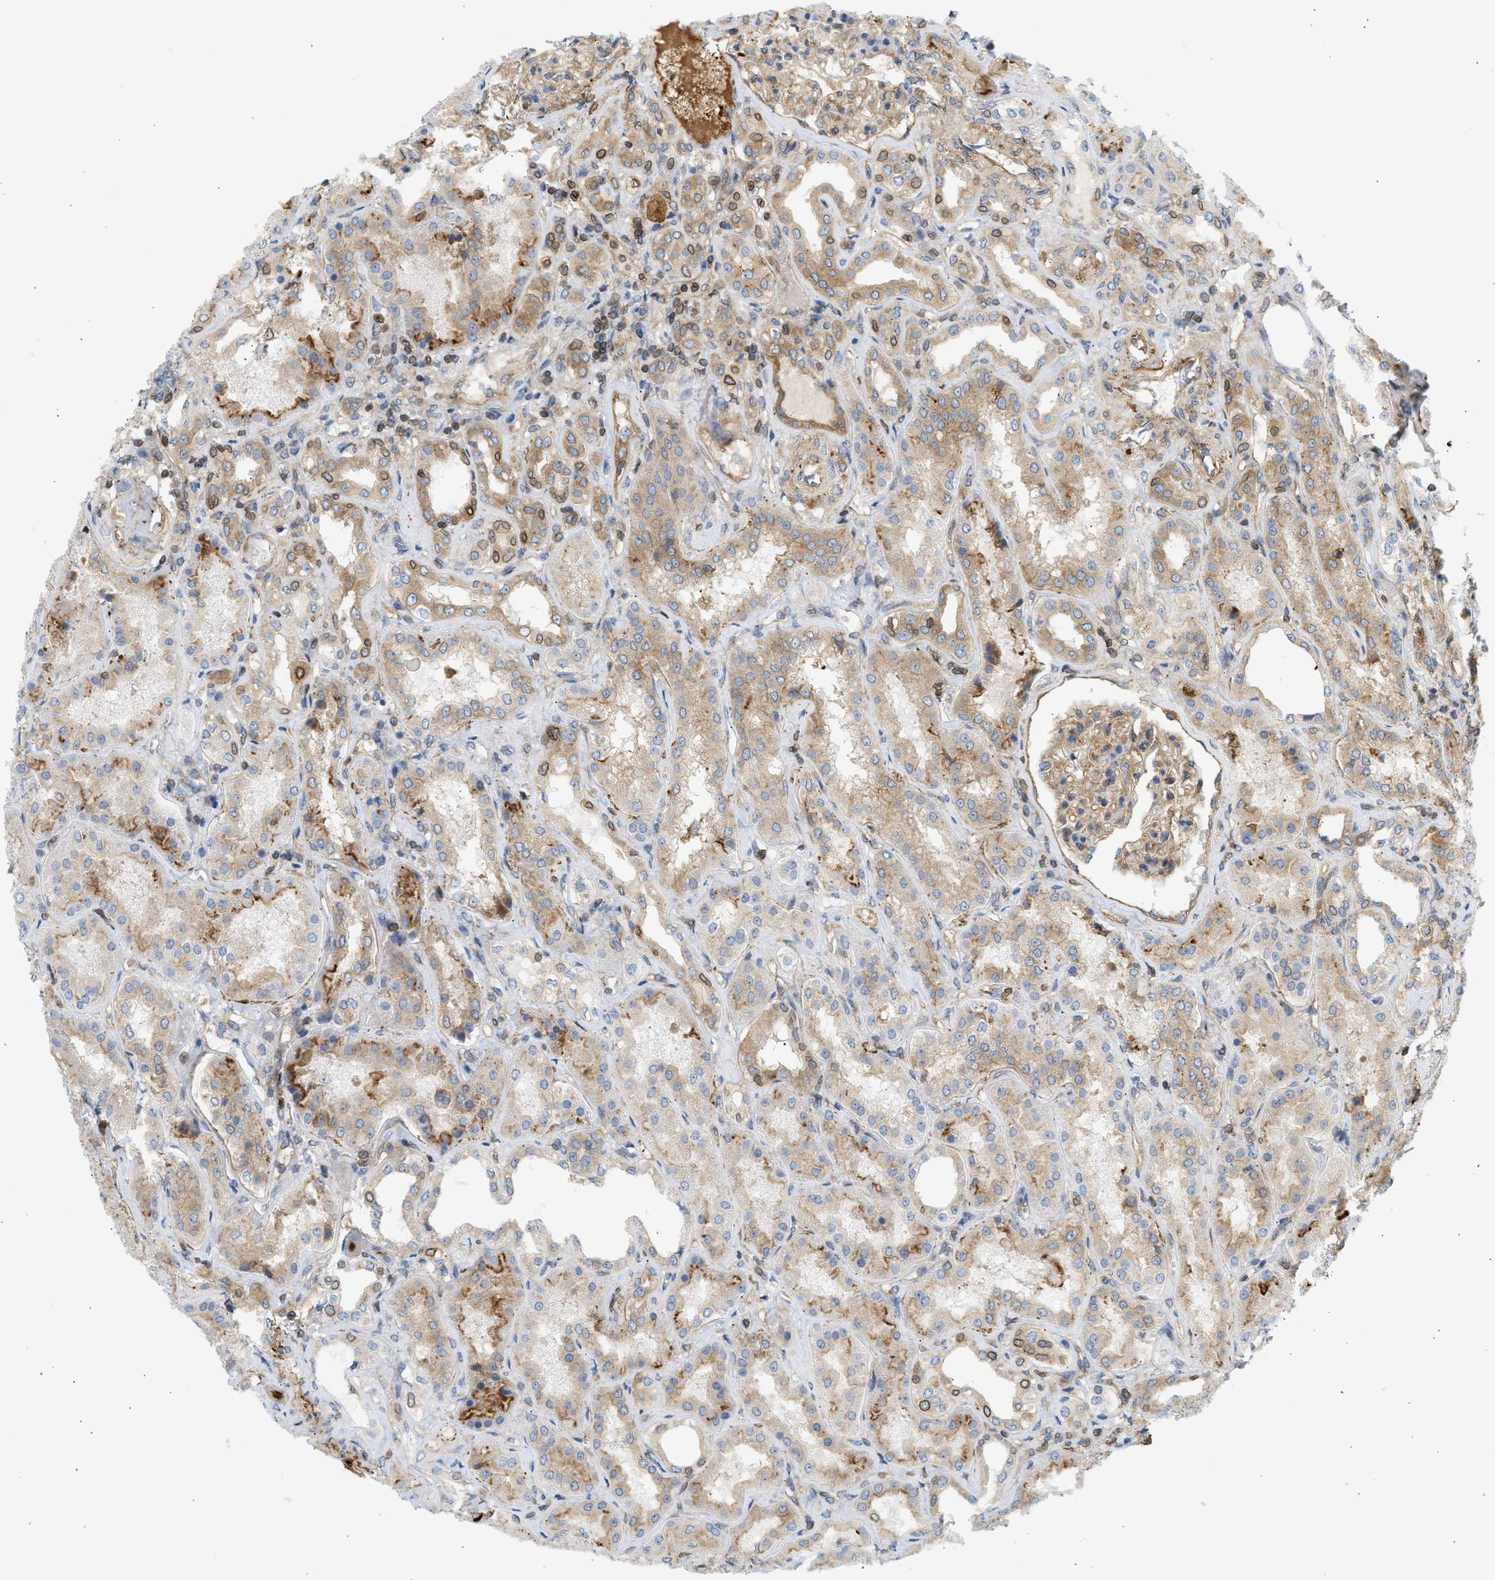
{"staining": {"intensity": "moderate", "quantity": ">75%", "location": "cytoplasmic/membranous"}, "tissue": "kidney", "cell_type": "Cells in glomeruli", "image_type": "normal", "snomed": [{"axis": "morphology", "description": "Normal tissue, NOS"}, {"axis": "topography", "description": "Kidney"}], "caption": "An immunohistochemistry (IHC) image of unremarkable tissue is shown. Protein staining in brown shows moderate cytoplasmic/membranous positivity in kidney within cells in glomeruli.", "gene": "STRN", "patient": {"sex": "female", "age": 56}}